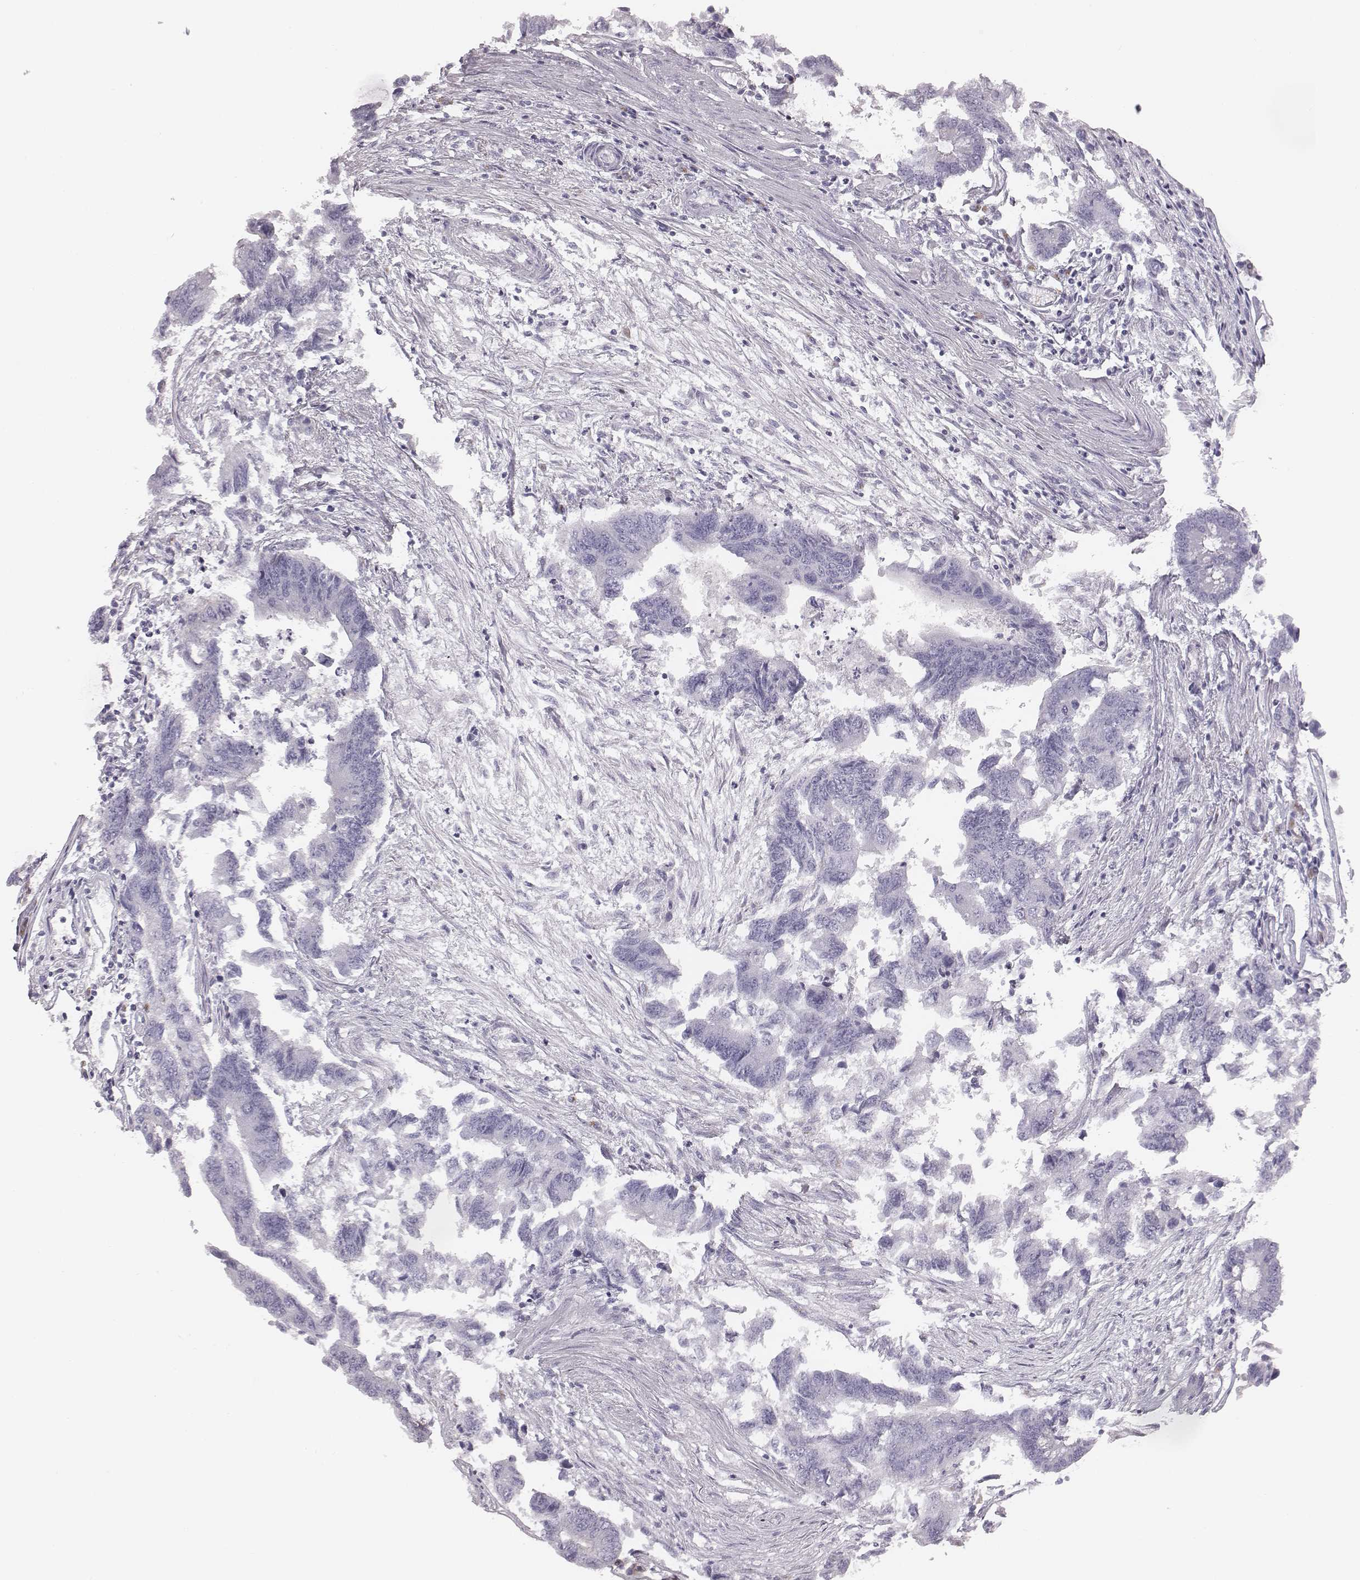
{"staining": {"intensity": "negative", "quantity": "none", "location": "none"}, "tissue": "colorectal cancer", "cell_type": "Tumor cells", "image_type": "cancer", "snomed": [{"axis": "morphology", "description": "Adenocarcinoma, NOS"}, {"axis": "topography", "description": "Colon"}], "caption": "Immunohistochemistry (IHC) of human colorectal cancer reveals no positivity in tumor cells.", "gene": "C6orf58", "patient": {"sex": "female", "age": 65}}